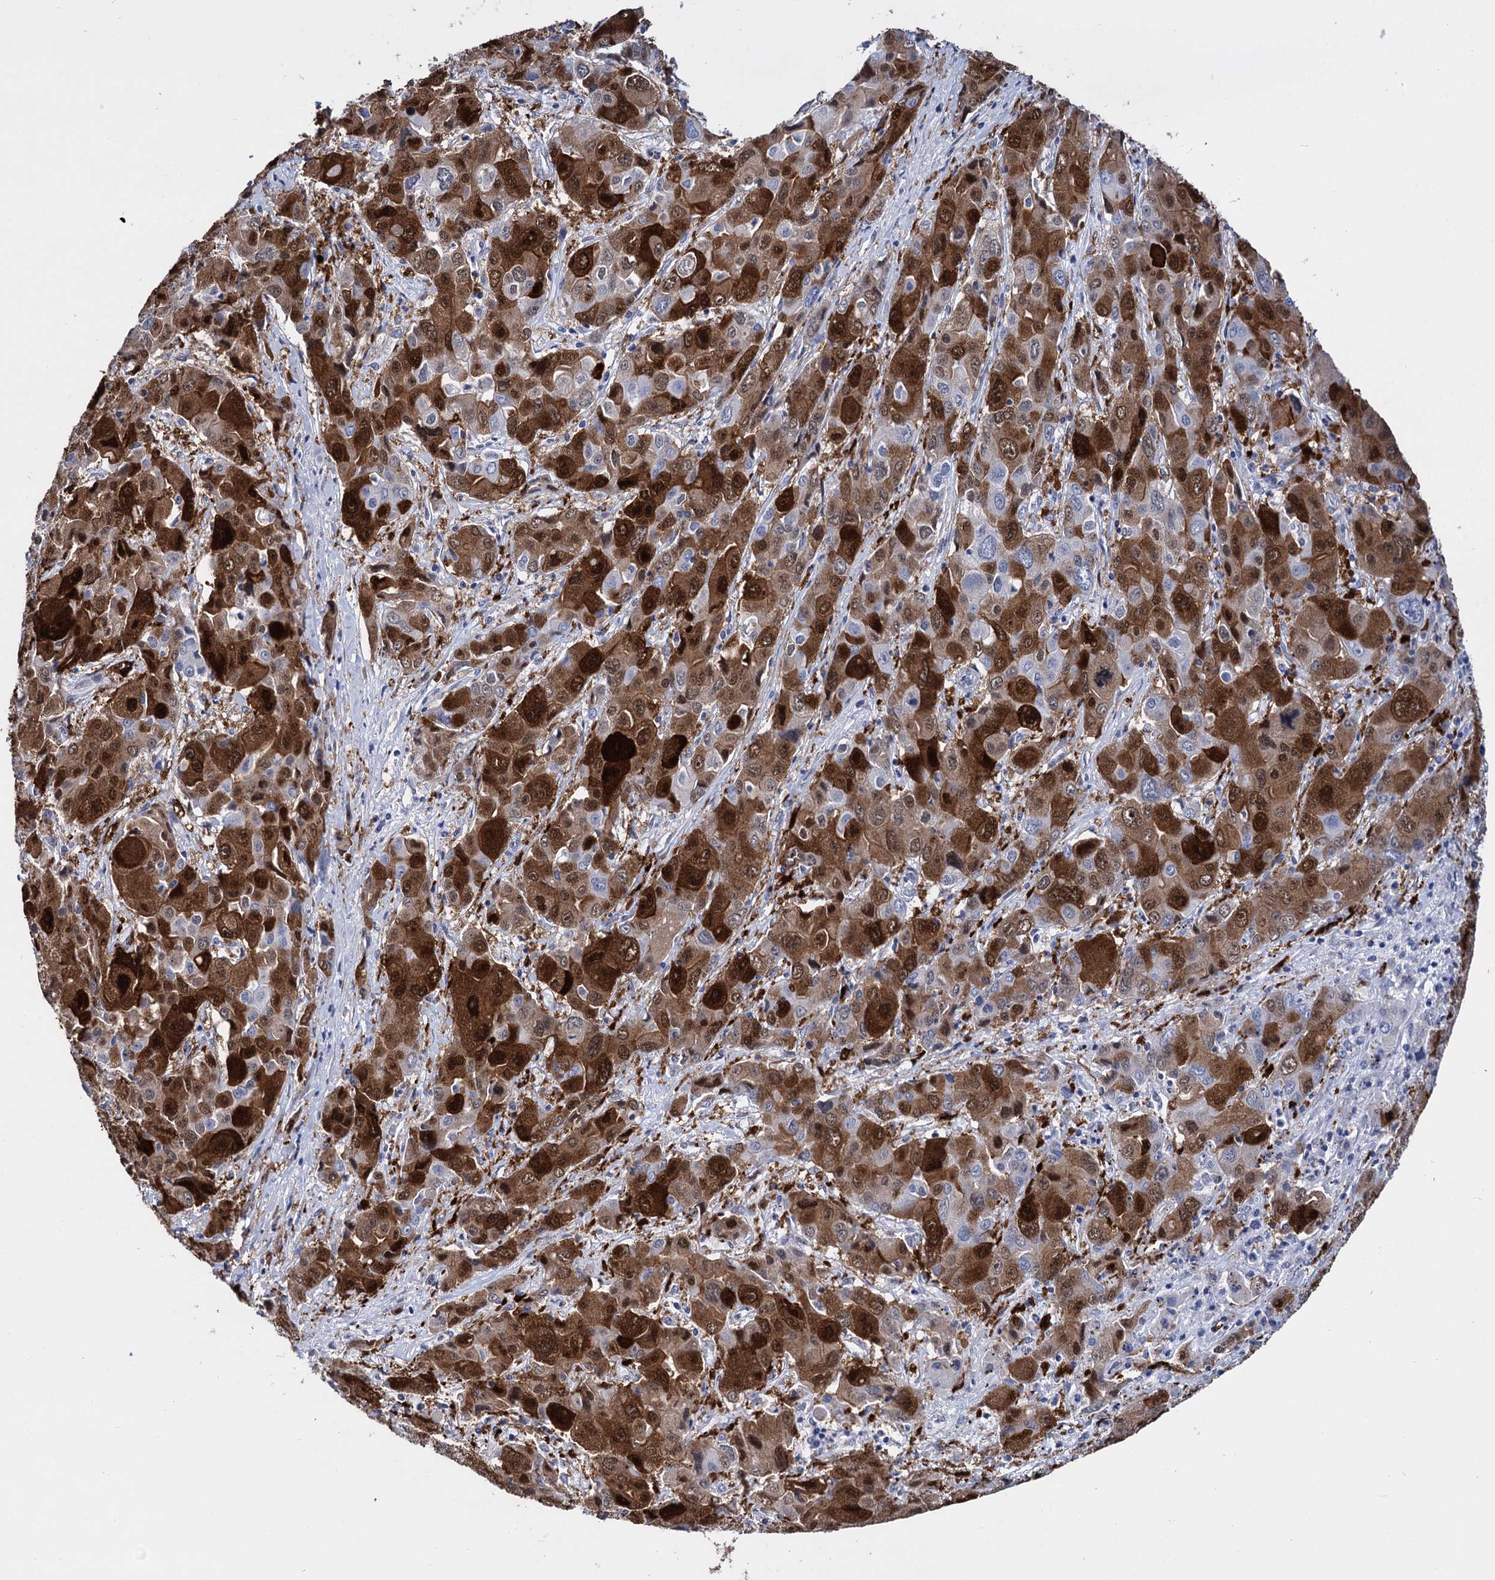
{"staining": {"intensity": "strong", "quantity": ">75%", "location": "cytoplasmic/membranous,nuclear"}, "tissue": "liver cancer", "cell_type": "Tumor cells", "image_type": "cancer", "snomed": [{"axis": "morphology", "description": "Cholangiocarcinoma"}, {"axis": "topography", "description": "Liver"}], "caption": "This is a histology image of IHC staining of liver cancer (cholangiocarcinoma), which shows strong positivity in the cytoplasmic/membranous and nuclear of tumor cells.", "gene": "MAGEA4", "patient": {"sex": "male", "age": 67}}